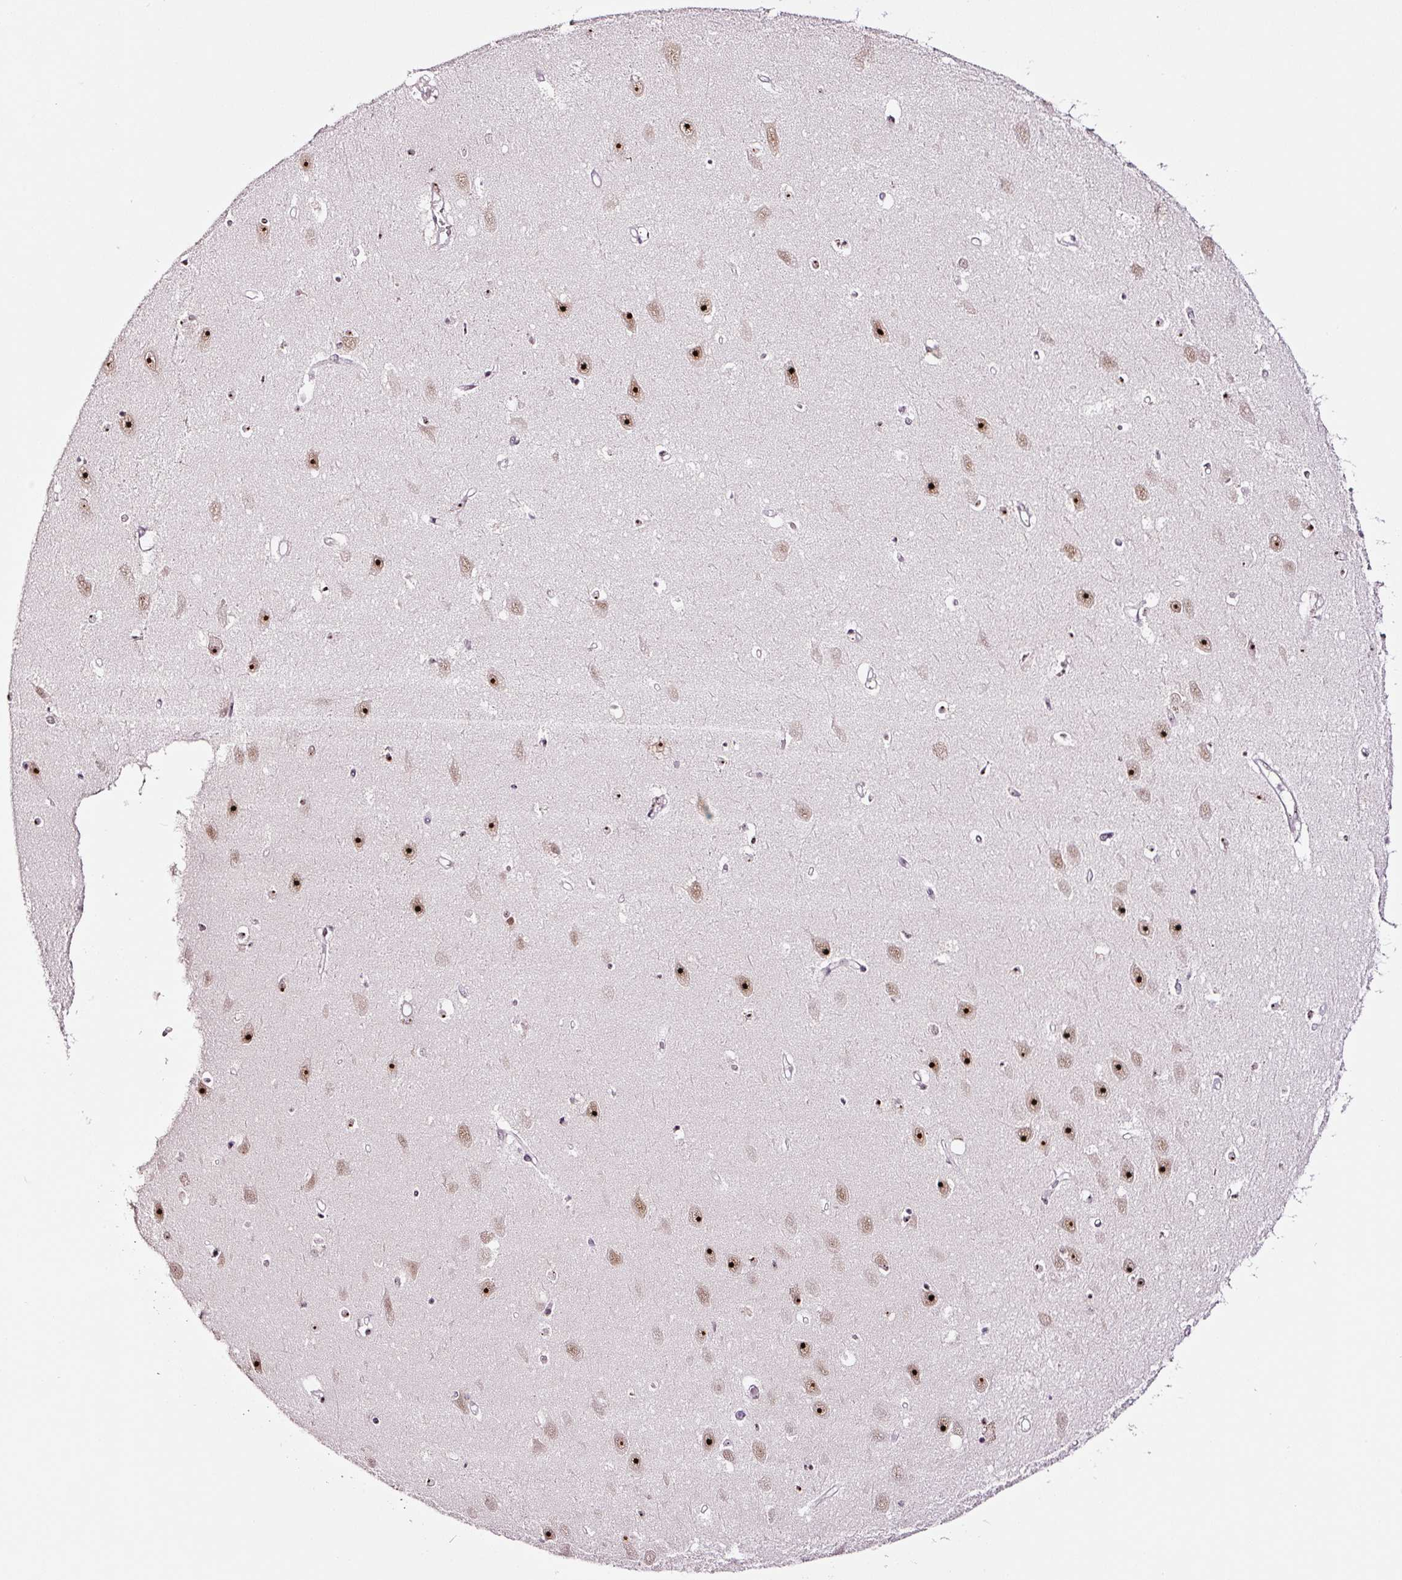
{"staining": {"intensity": "moderate", "quantity": "<25%", "location": "nuclear"}, "tissue": "hippocampus", "cell_type": "Glial cells", "image_type": "normal", "snomed": [{"axis": "morphology", "description": "Normal tissue, NOS"}, {"axis": "topography", "description": "Hippocampus"}], "caption": "An image of human hippocampus stained for a protein displays moderate nuclear brown staining in glial cells.", "gene": "GNL3", "patient": {"sex": "female", "age": 64}}